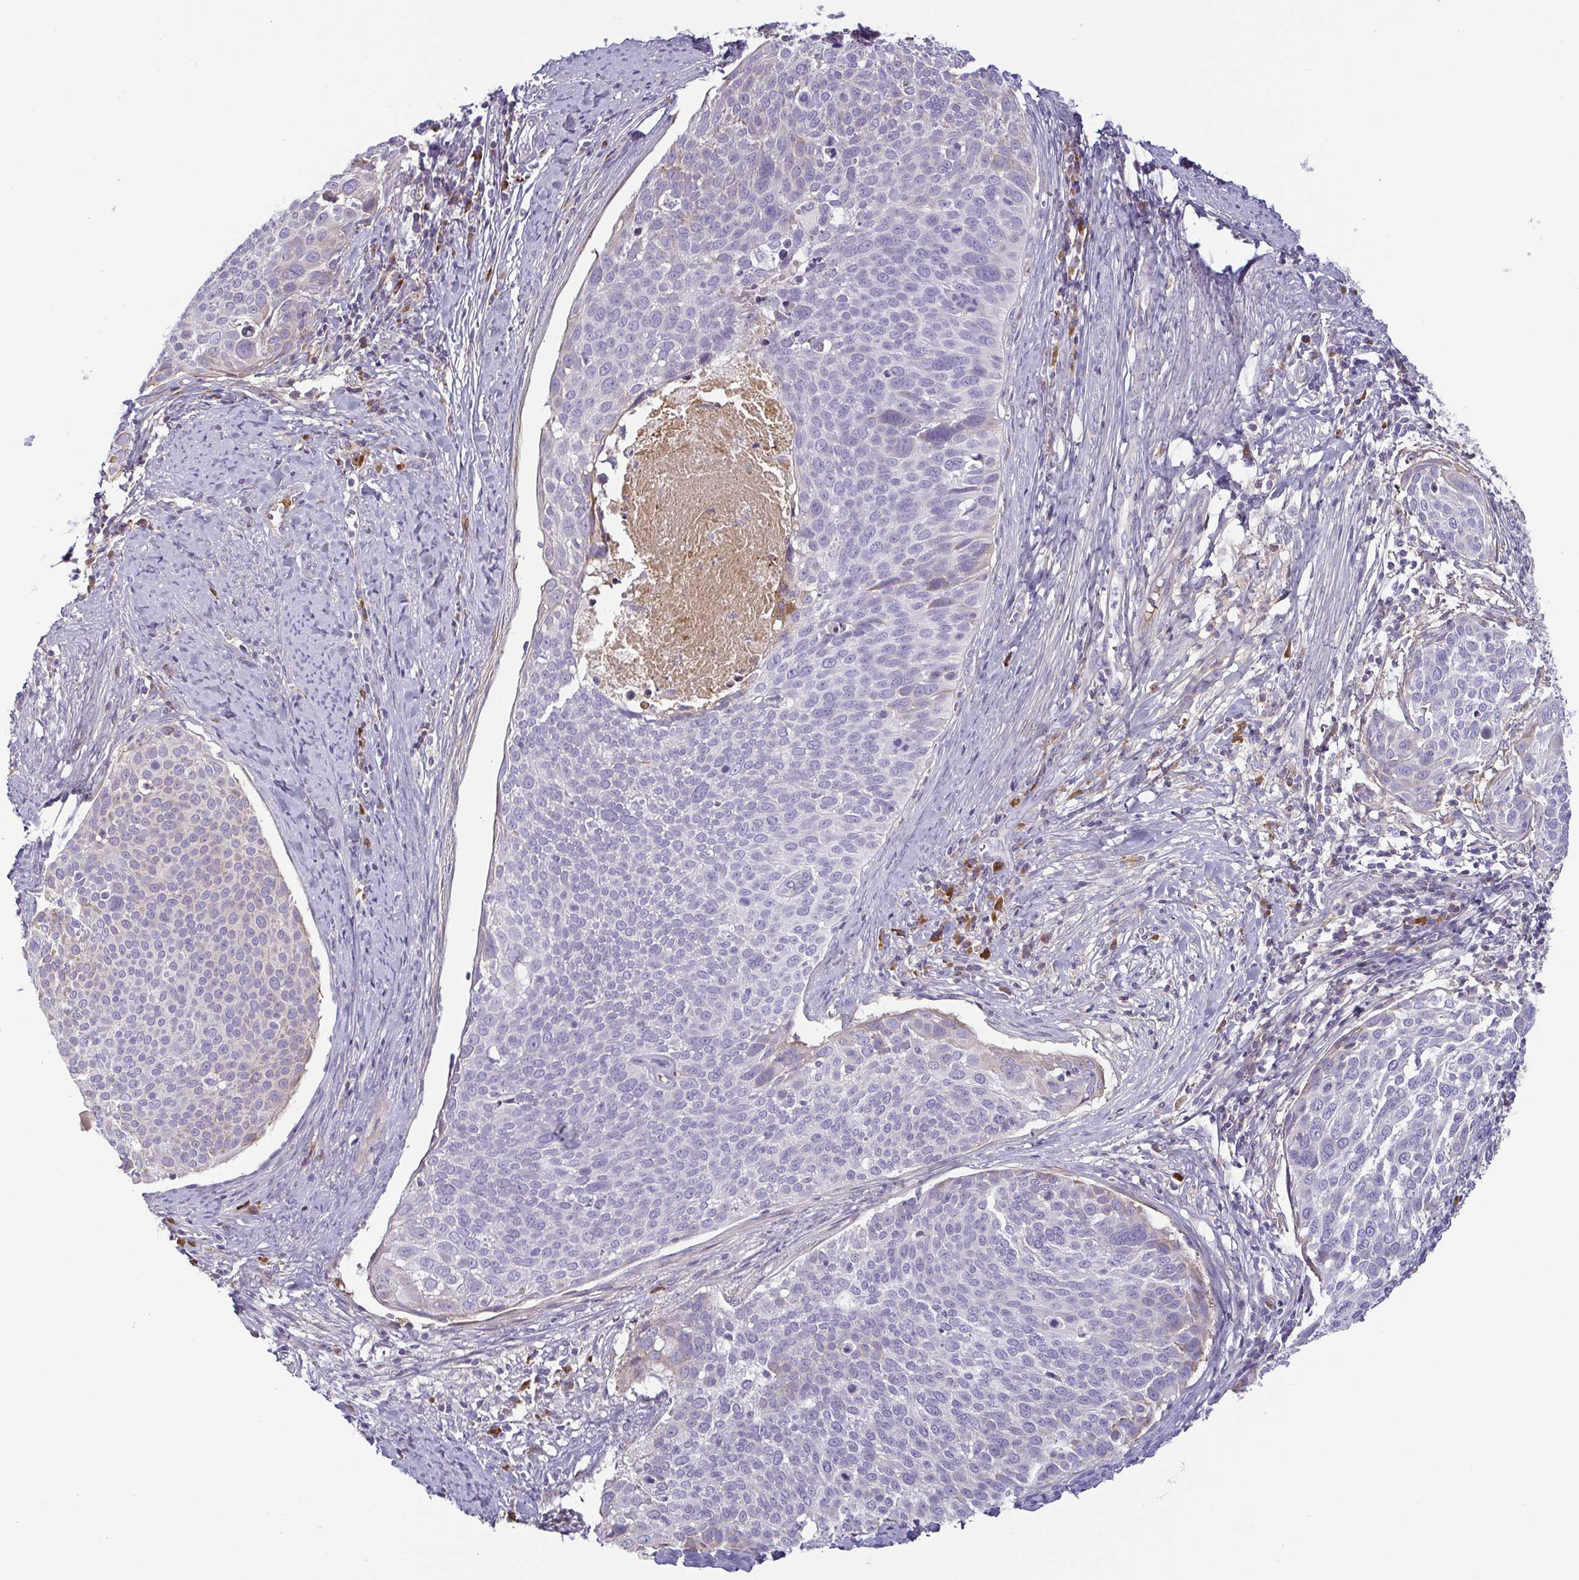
{"staining": {"intensity": "negative", "quantity": "none", "location": "none"}, "tissue": "cervical cancer", "cell_type": "Tumor cells", "image_type": "cancer", "snomed": [{"axis": "morphology", "description": "Squamous cell carcinoma, NOS"}, {"axis": "topography", "description": "Cervix"}], "caption": "DAB immunohistochemical staining of human cervical cancer demonstrates no significant expression in tumor cells.", "gene": "ECM1", "patient": {"sex": "female", "age": 39}}